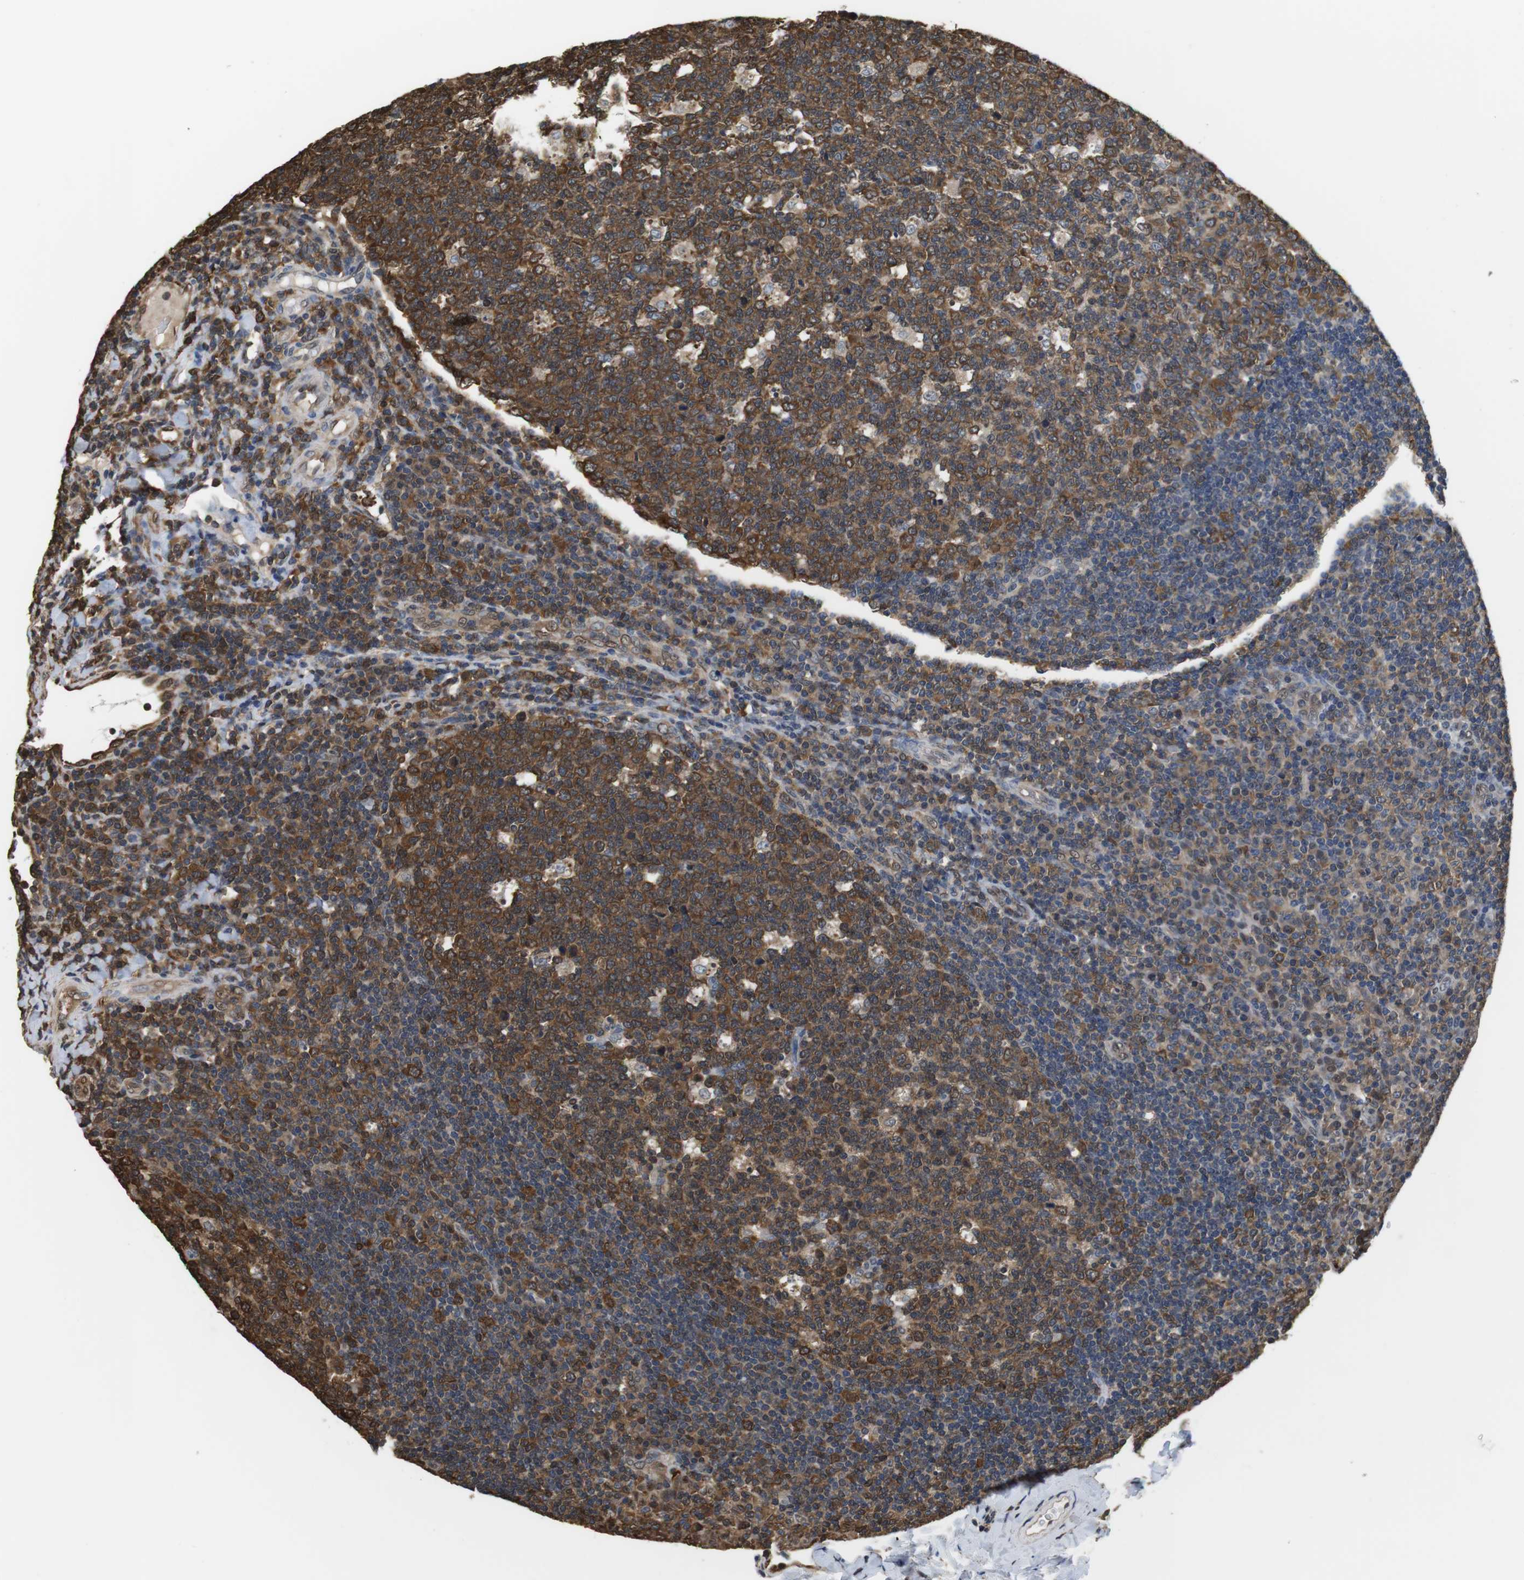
{"staining": {"intensity": "moderate", "quantity": ">75%", "location": "cytoplasmic/membranous"}, "tissue": "tonsil", "cell_type": "Germinal center cells", "image_type": "normal", "snomed": [{"axis": "morphology", "description": "Normal tissue, NOS"}, {"axis": "topography", "description": "Tonsil"}], "caption": "Immunohistochemistry of normal tonsil demonstrates medium levels of moderate cytoplasmic/membranous expression in about >75% of germinal center cells.", "gene": "LDHA", "patient": {"sex": "male", "age": 17}}